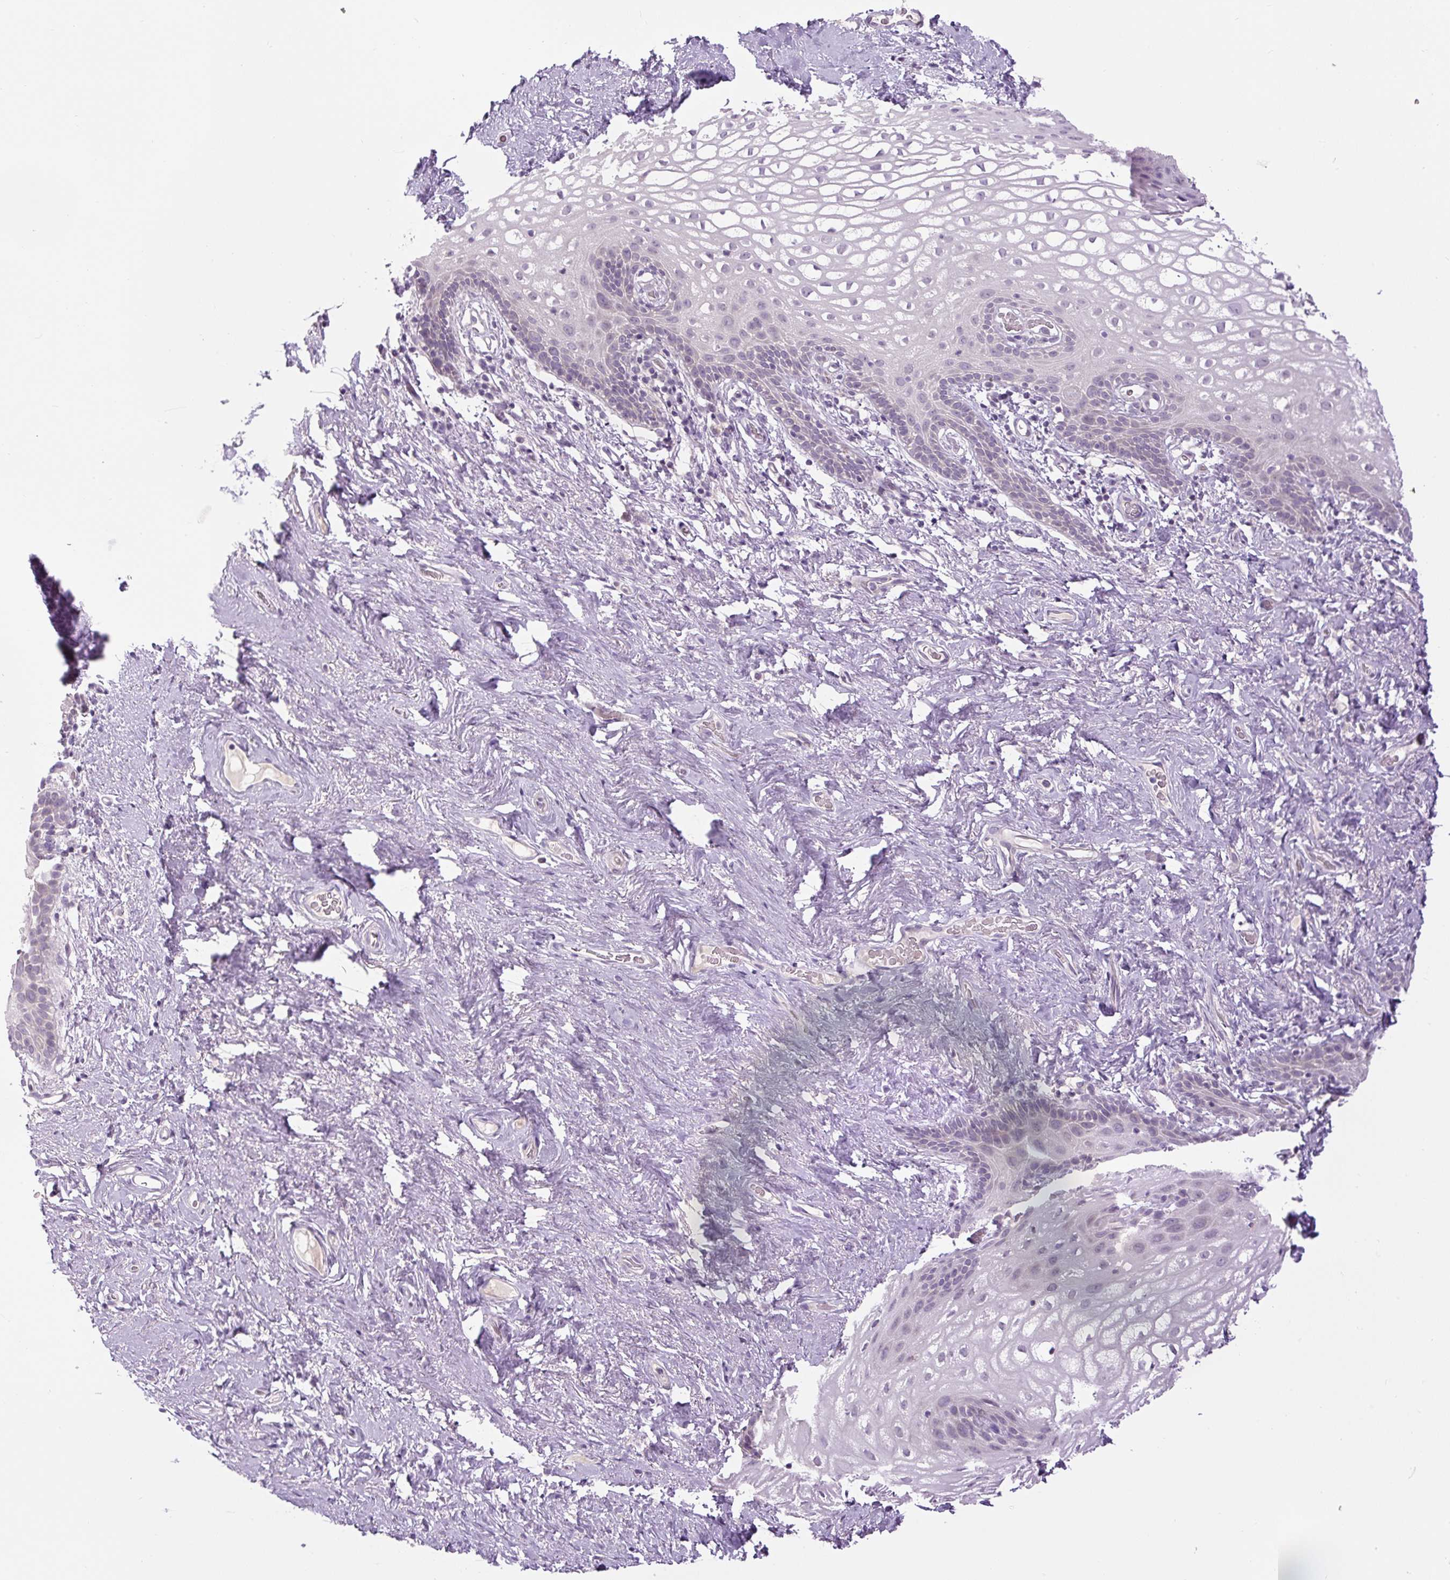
{"staining": {"intensity": "negative", "quantity": "none", "location": "none"}, "tissue": "vagina", "cell_type": "Squamous epithelial cells", "image_type": "normal", "snomed": [{"axis": "morphology", "description": "Normal tissue, NOS"}, {"axis": "topography", "description": "Vagina"}, {"axis": "topography", "description": "Peripheral nerve tissue"}], "caption": "A histopathology image of vagina stained for a protein exhibits no brown staining in squamous epithelial cells.", "gene": "FABP7", "patient": {"sex": "female", "age": 71}}